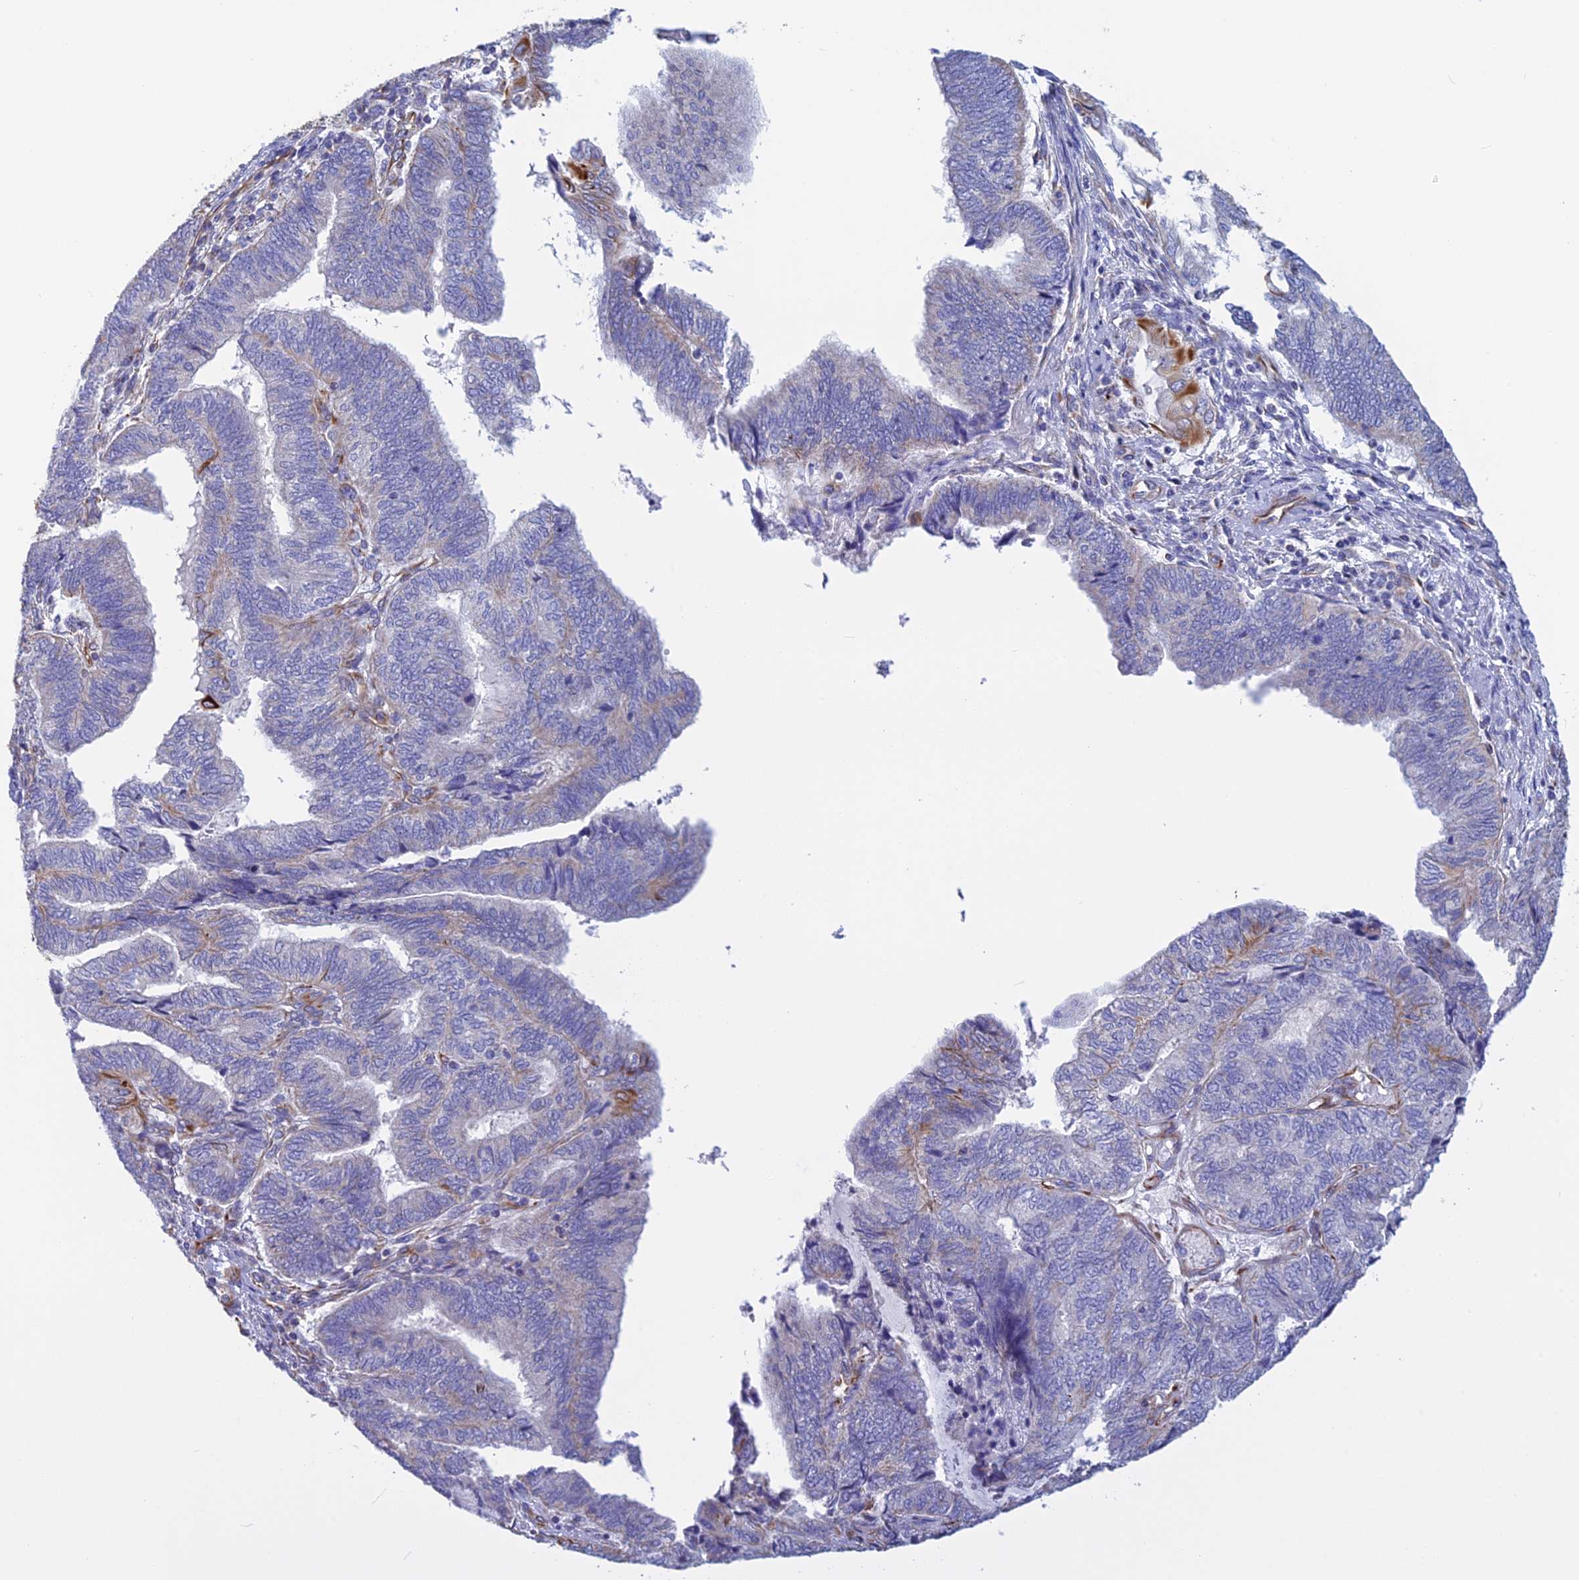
{"staining": {"intensity": "negative", "quantity": "none", "location": "none"}, "tissue": "endometrial cancer", "cell_type": "Tumor cells", "image_type": "cancer", "snomed": [{"axis": "morphology", "description": "Adenocarcinoma, NOS"}, {"axis": "topography", "description": "Uterus"}, {"axis": "topography", "description": "Endometrium"}], "caption": "Human endometrial cancer (adenocarcinoma) stained for a protein using immunohistochemistry (IHC) displays no staining in tumor cells.", "gene": "FBXL20", "patient": {"sex": "female", "age": 70}}